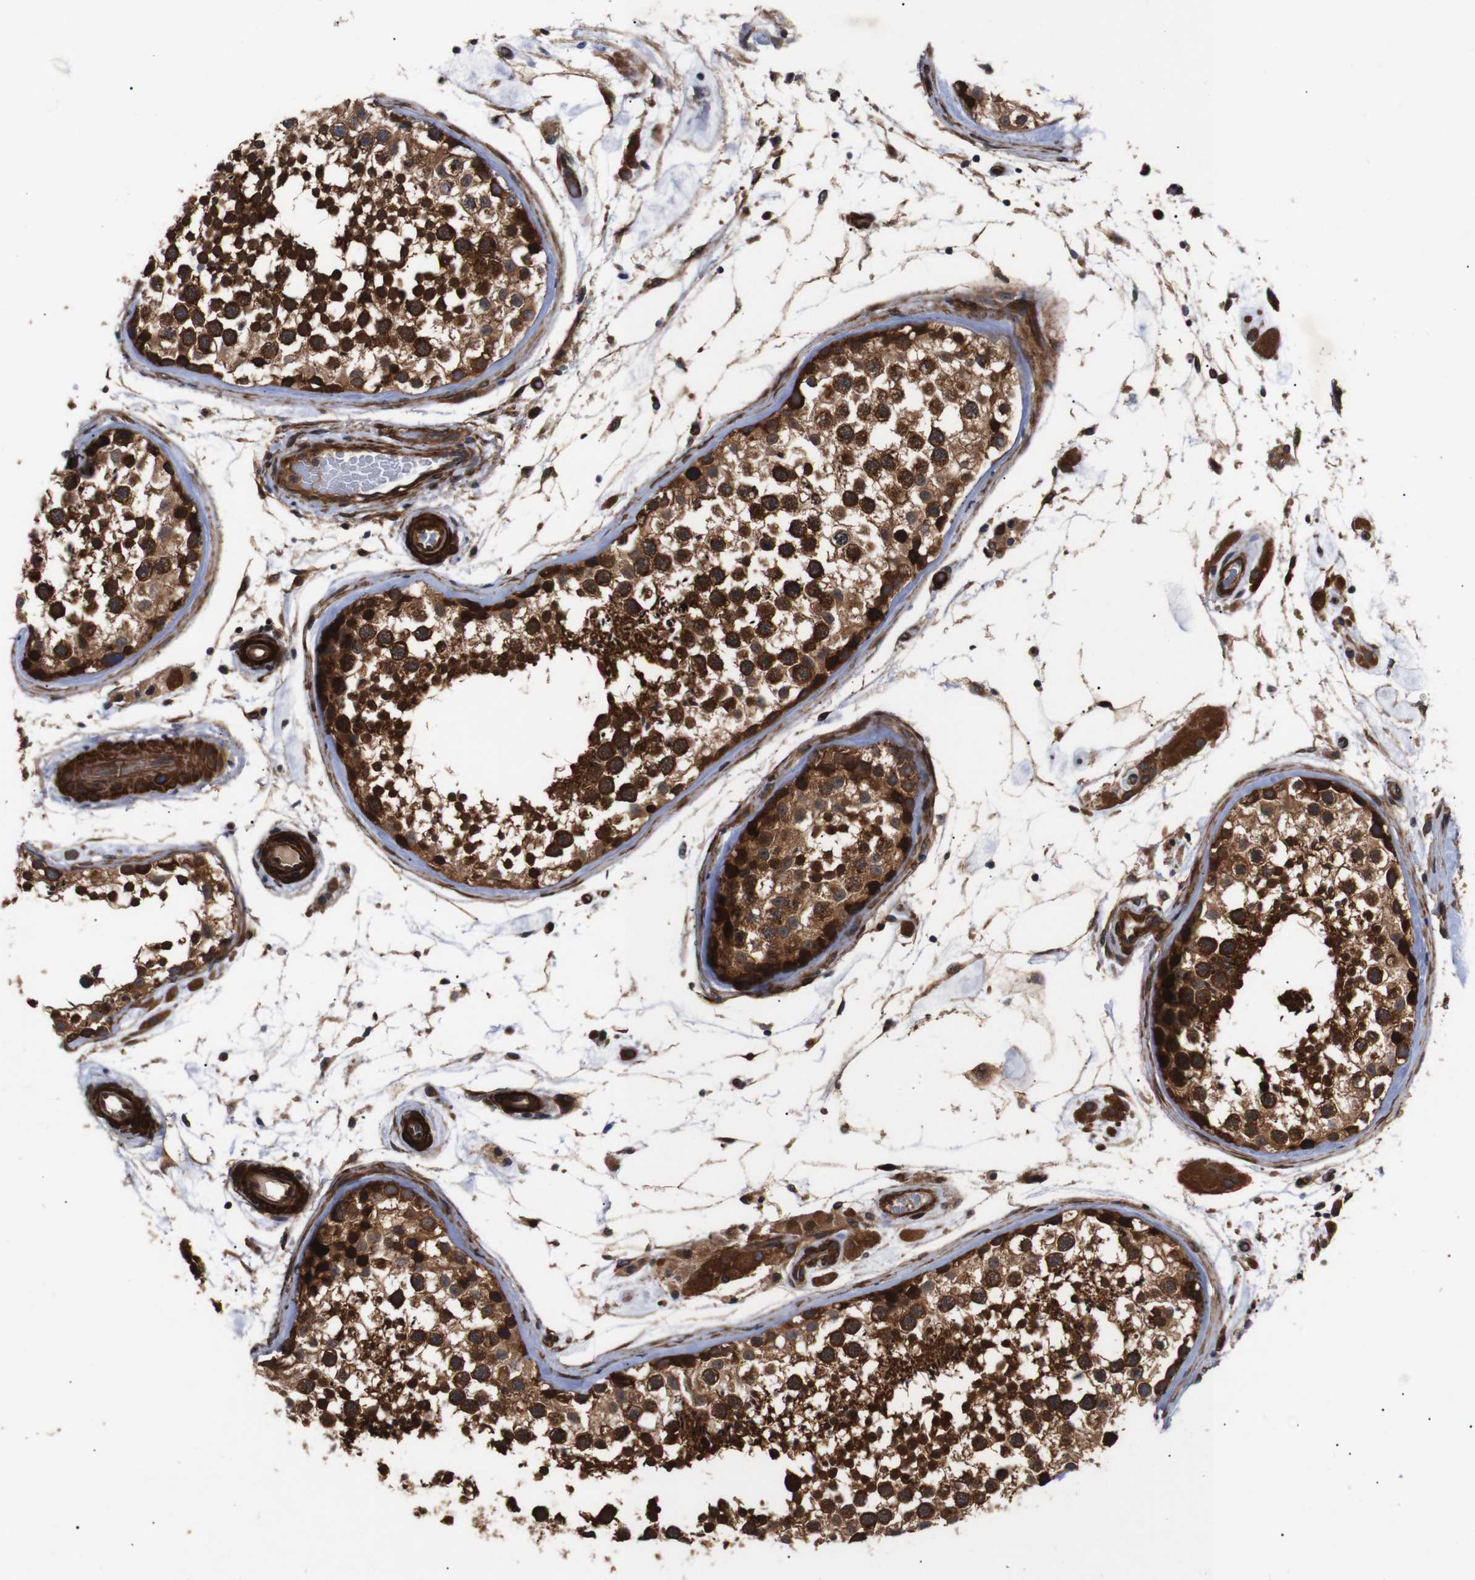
{"staining": {"intensity": "strong", "quantity": ">75%", "location": "cytoplasmic/membranous"}, "tissue": "testis", "cell_type": "Cells in seminiferous ducts", "image_type": "normal", "snomed": [{"axis": "morphology", "description": "Normal tissue, NOS"}, {"axis": "topography", "description": "Testis"}], "caption": "Protein analysis of normal testis shows strong cytoplasmic/membranous staining in about >75% of cells in seminiferous ducts. (DAB = brown stain, brightfield microscopy at high magnification).", "gene": "PAWR", "patient": {"sex": "male", "age": 46}}